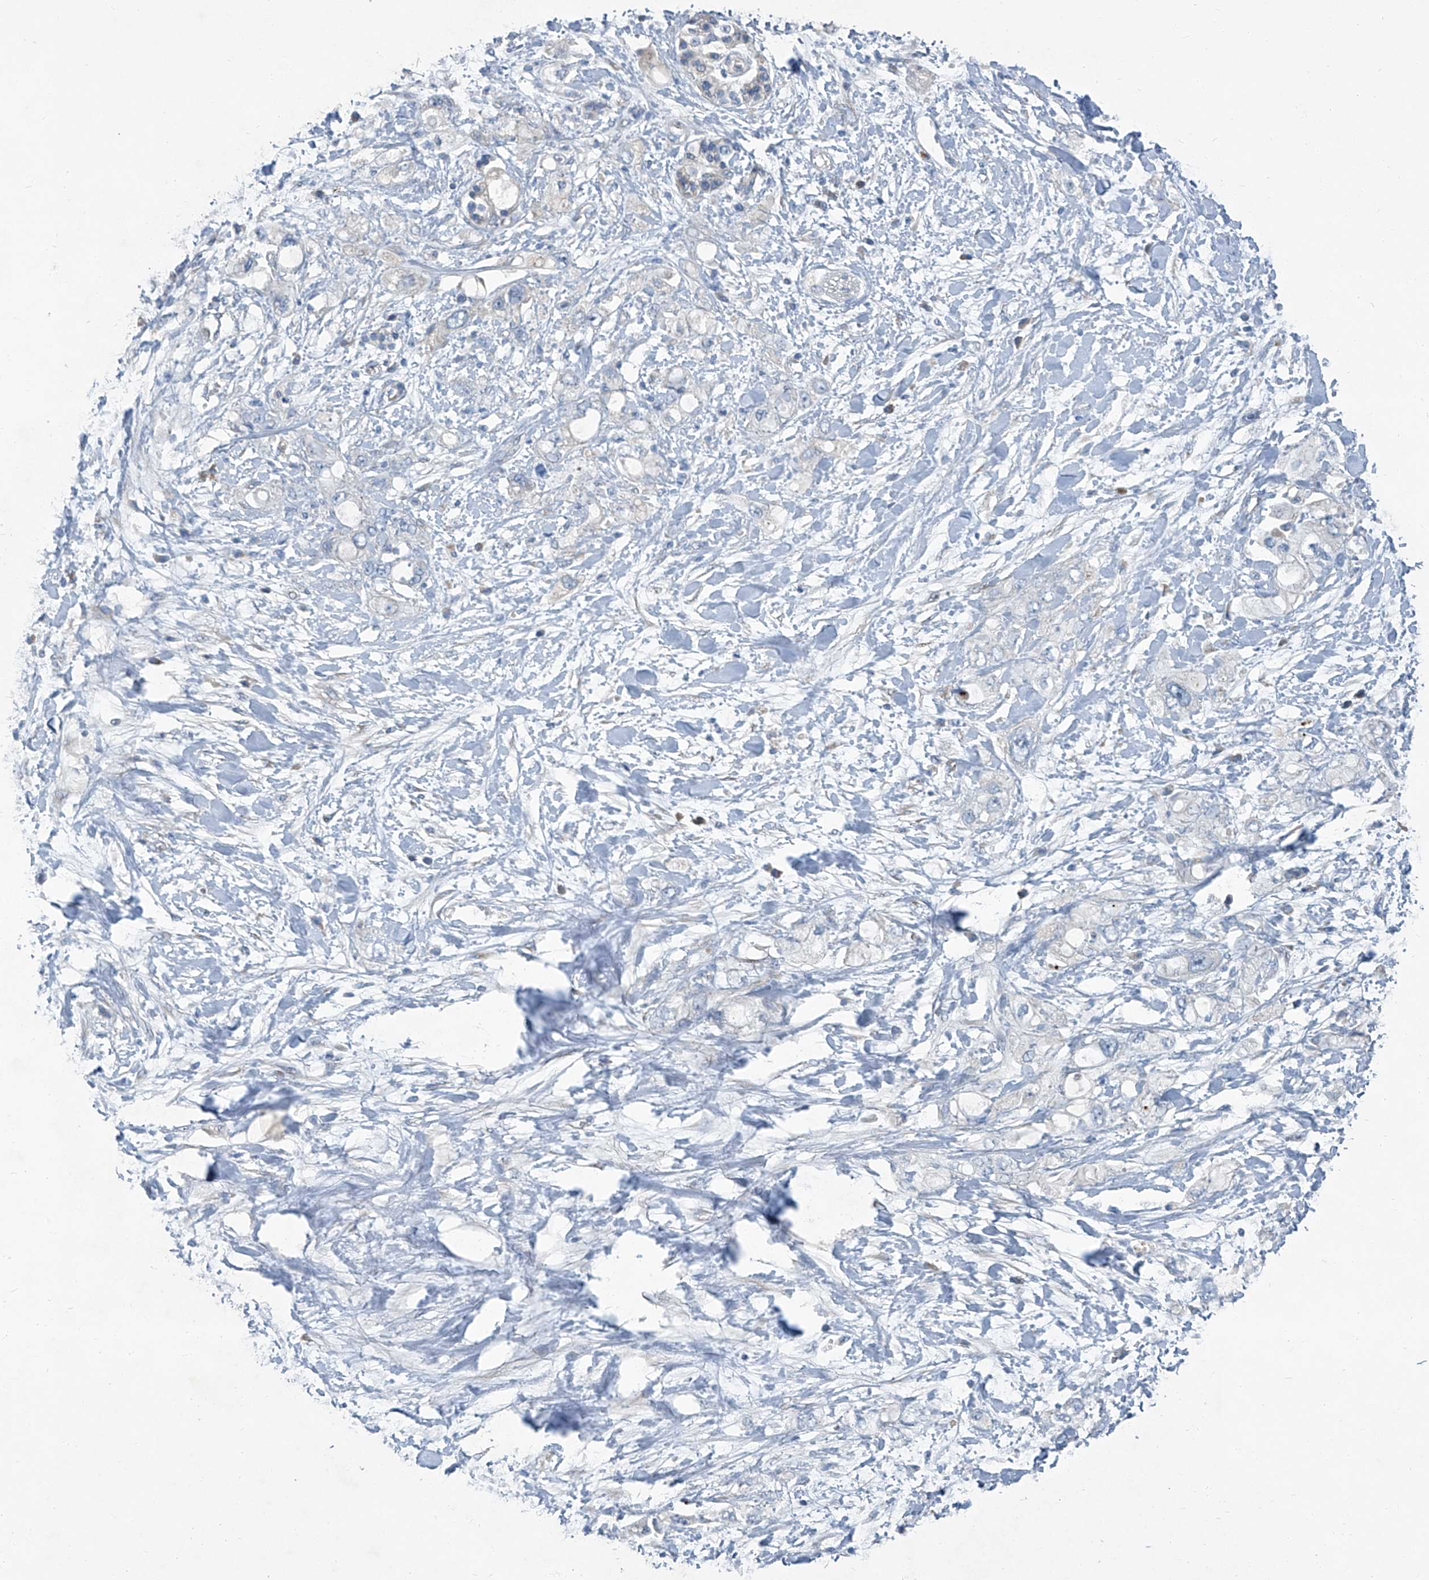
{"staining": {"intensity": "negative", "quantity": "none", "location": "none"}, "tissue": "pancreatic cancer", "cell_type": "Tumor cells", "image_type": "cancer", "snomed": [{"axis": "morphology", "description": "Adenocarcinoma, NOS"}, {"axis": "topography", "description": "Pancreas"}], "caption": "A micrograph of pancreatic adenocarcinoma stained for a protein demonstrates no brown staining in tumor cells.", "gene": "SLC26A11", "patient": {"sex": "female", "age": 56}}